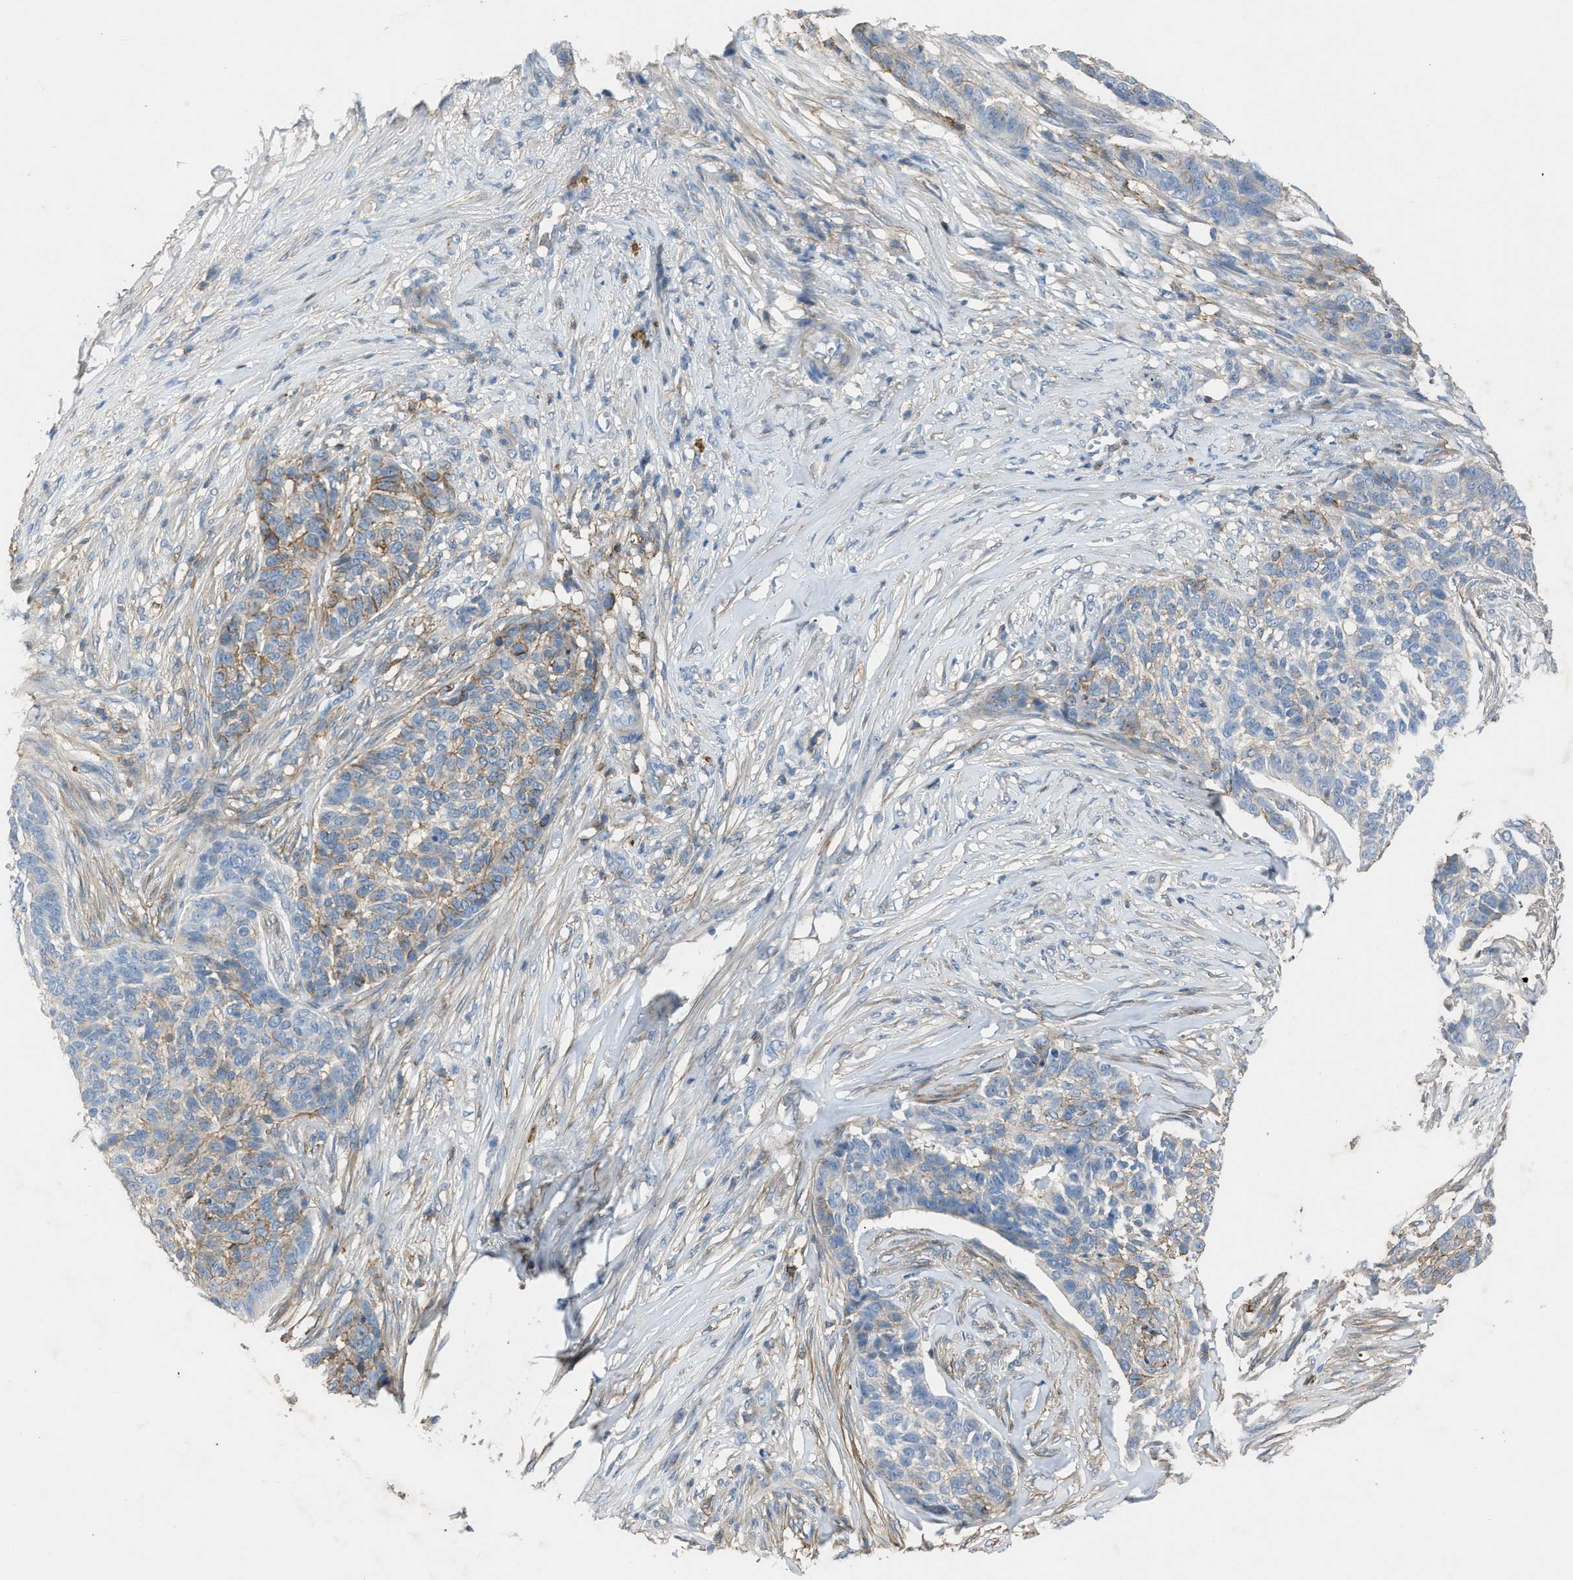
{"staining": {"intensity": "weak", "quantity": "<25%", "location": "cytoplasmic/membranous"}, "tissue": "skin cancer", "cell_type": "Tumor cells", "image_type": "cancer", "snomed": [{"axis": "morphology", "description": "Basal cell carcinoma"}, {"axis": "topography", "description": "Skin"}], "caption": "This is an IHC image of skin cancer (basal cell carcinoma). There is no expression in tumor cells.", "gene": "OR51E1", "patient": {"sex": "male", "age": 85}}